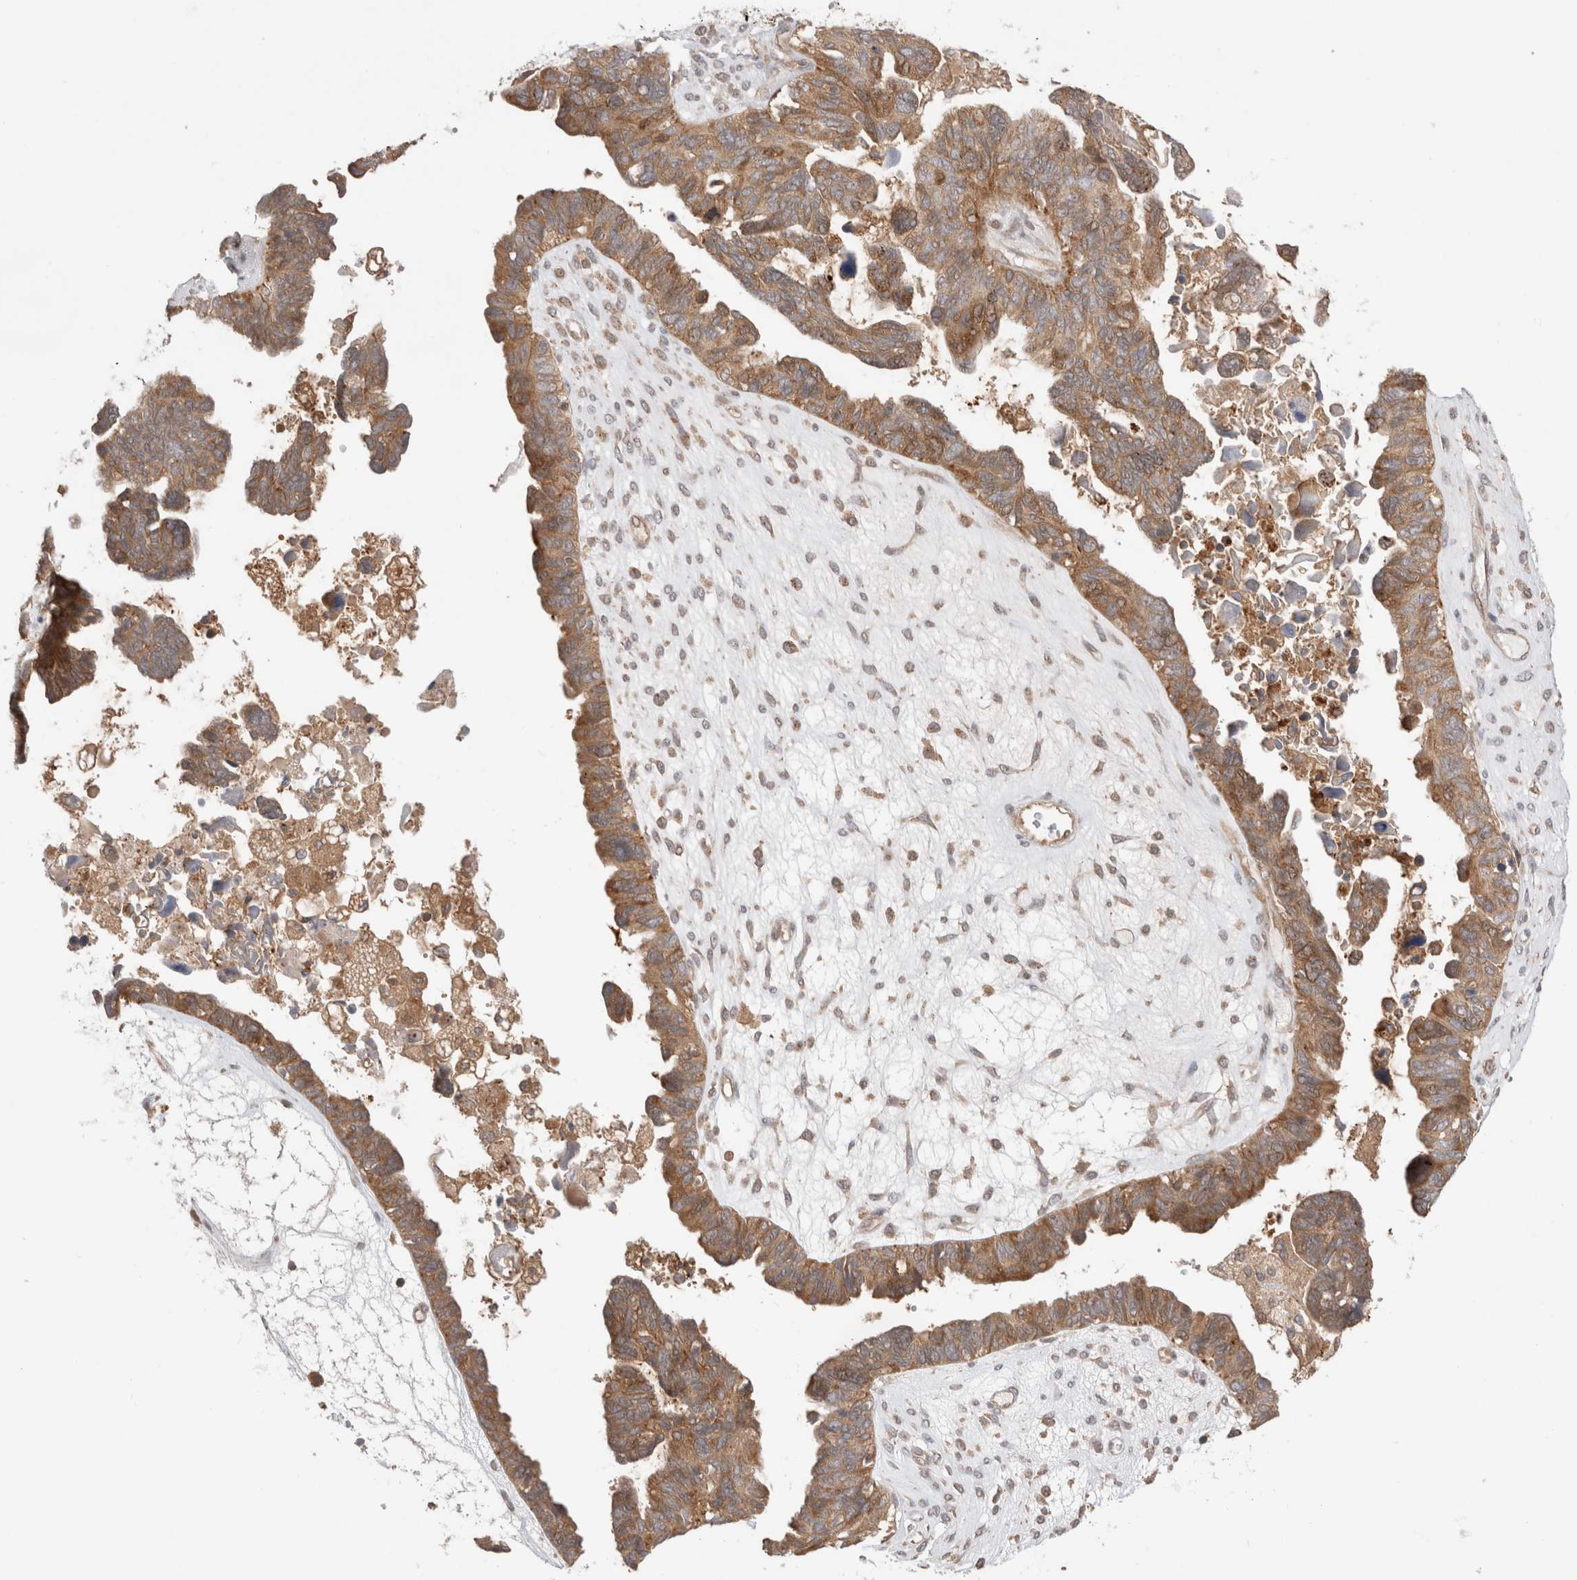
{"staining": {"intensity": "moderate", "quantity": ">75%", "location": "cytoplasmic/membranous"}, "tissue": "ovarian cancer", "cell_type": "Tumor cells", "image_type": "cancer", "snomed": [{"axis": "morphology", "description": "Cystadenocarcinoma, serous, NOS"}, {"axis": "topography", "description": "Ovary"}], "caption": "Ovarian cancer stained for a protein (brown) demonstrates moderate cytoplasmic/membranous positive staining in about >75% of tumor cells.", "gene": "VPS28", "patient": {"sex": "female", "age": 79}}